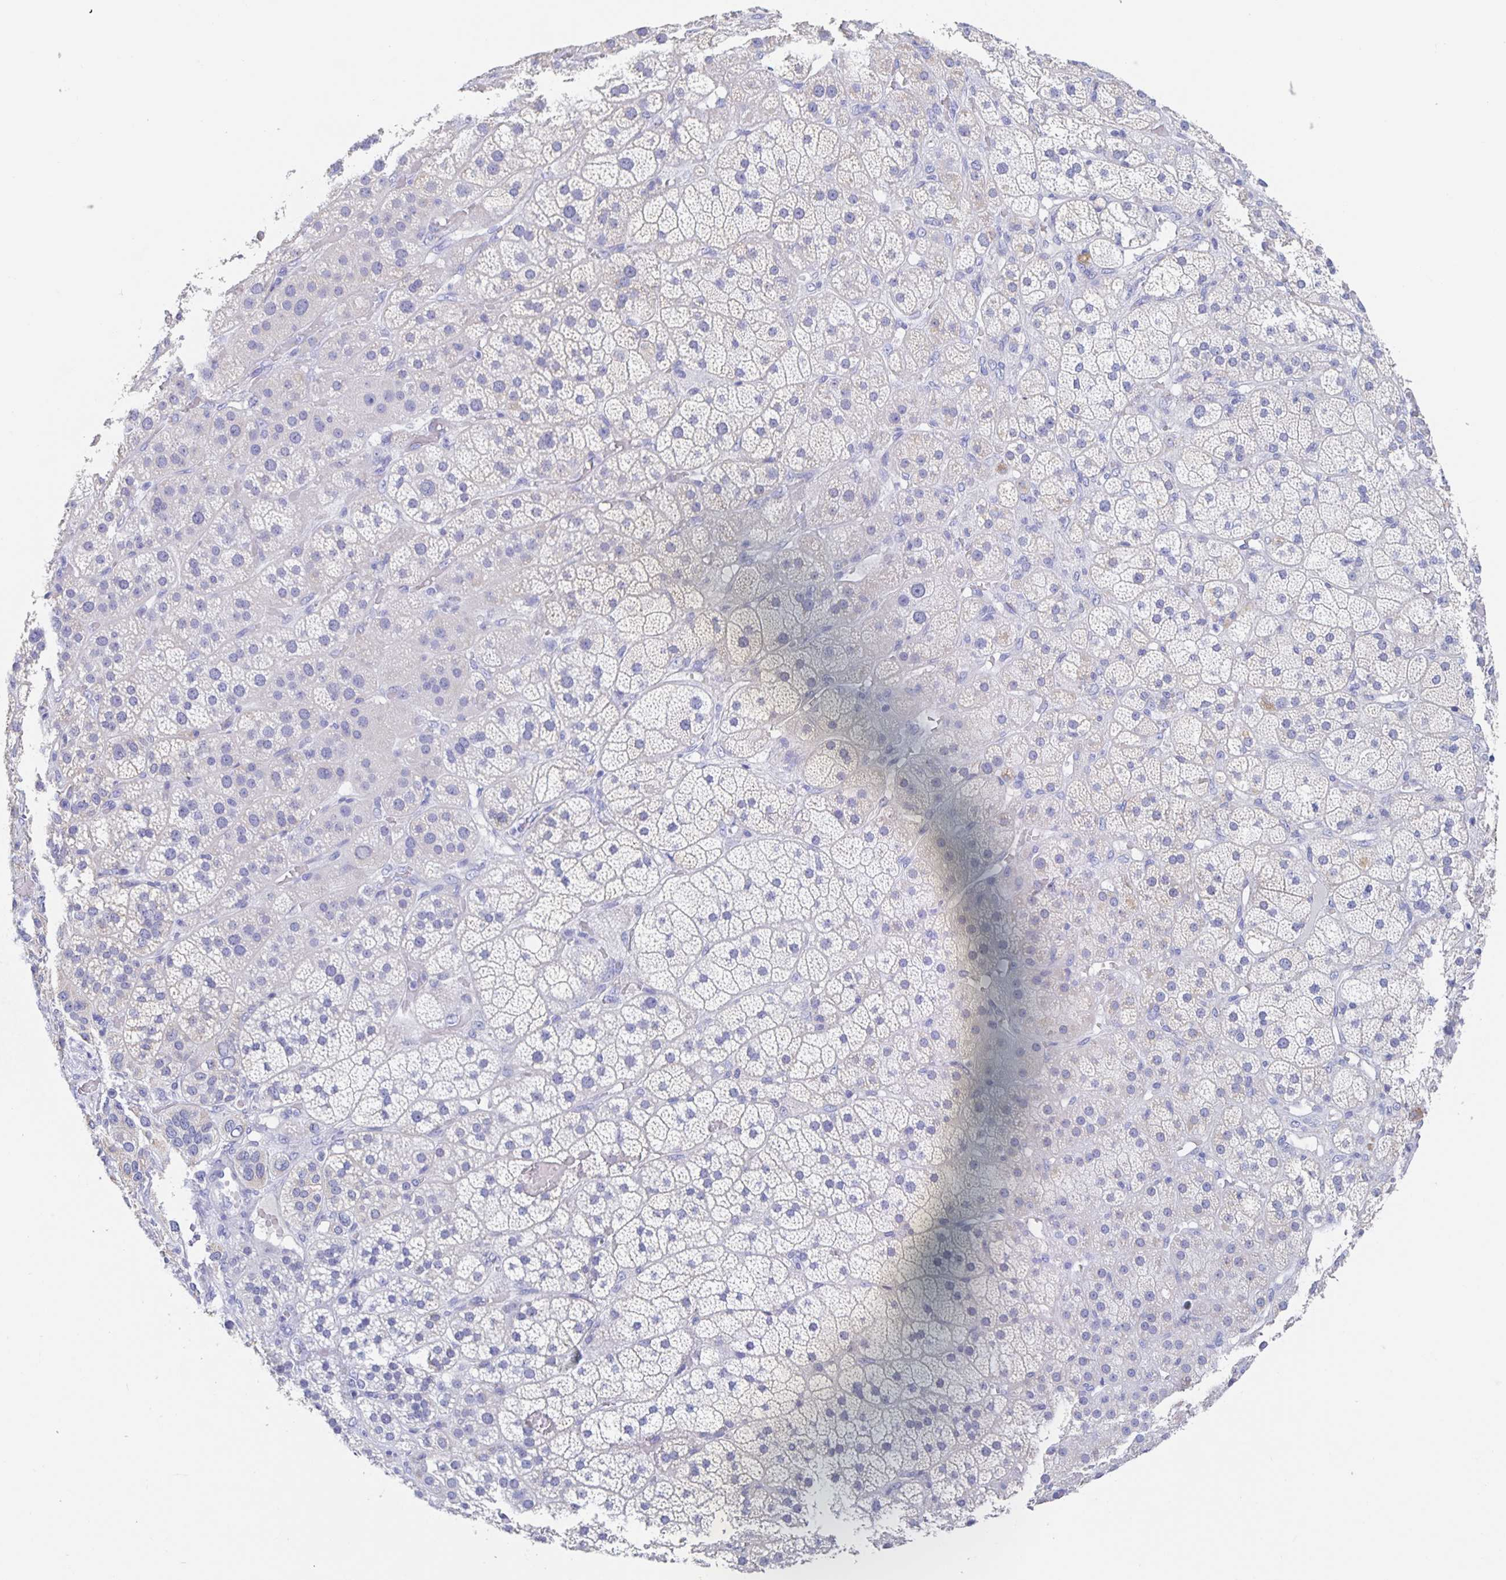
{"staining": {"intensity": "negative", "quantity": "none", "location": "none"}, "tissue": "adrenal gland", "cell_type": "Glandular cells", "image_type": "normal", "snomed": [{"axis": "morphology", "description": "Normal tissue, NOS"}, {"axis": "topography", "description": "Adrenal gland"}], "caption": "A high-resolution micrograph shows IHC staining of benign adrenal gland, which shows no significant expression in glandular cells.", "gene": "DMBT1", "patient": {"sex": "male", "age": 57}}